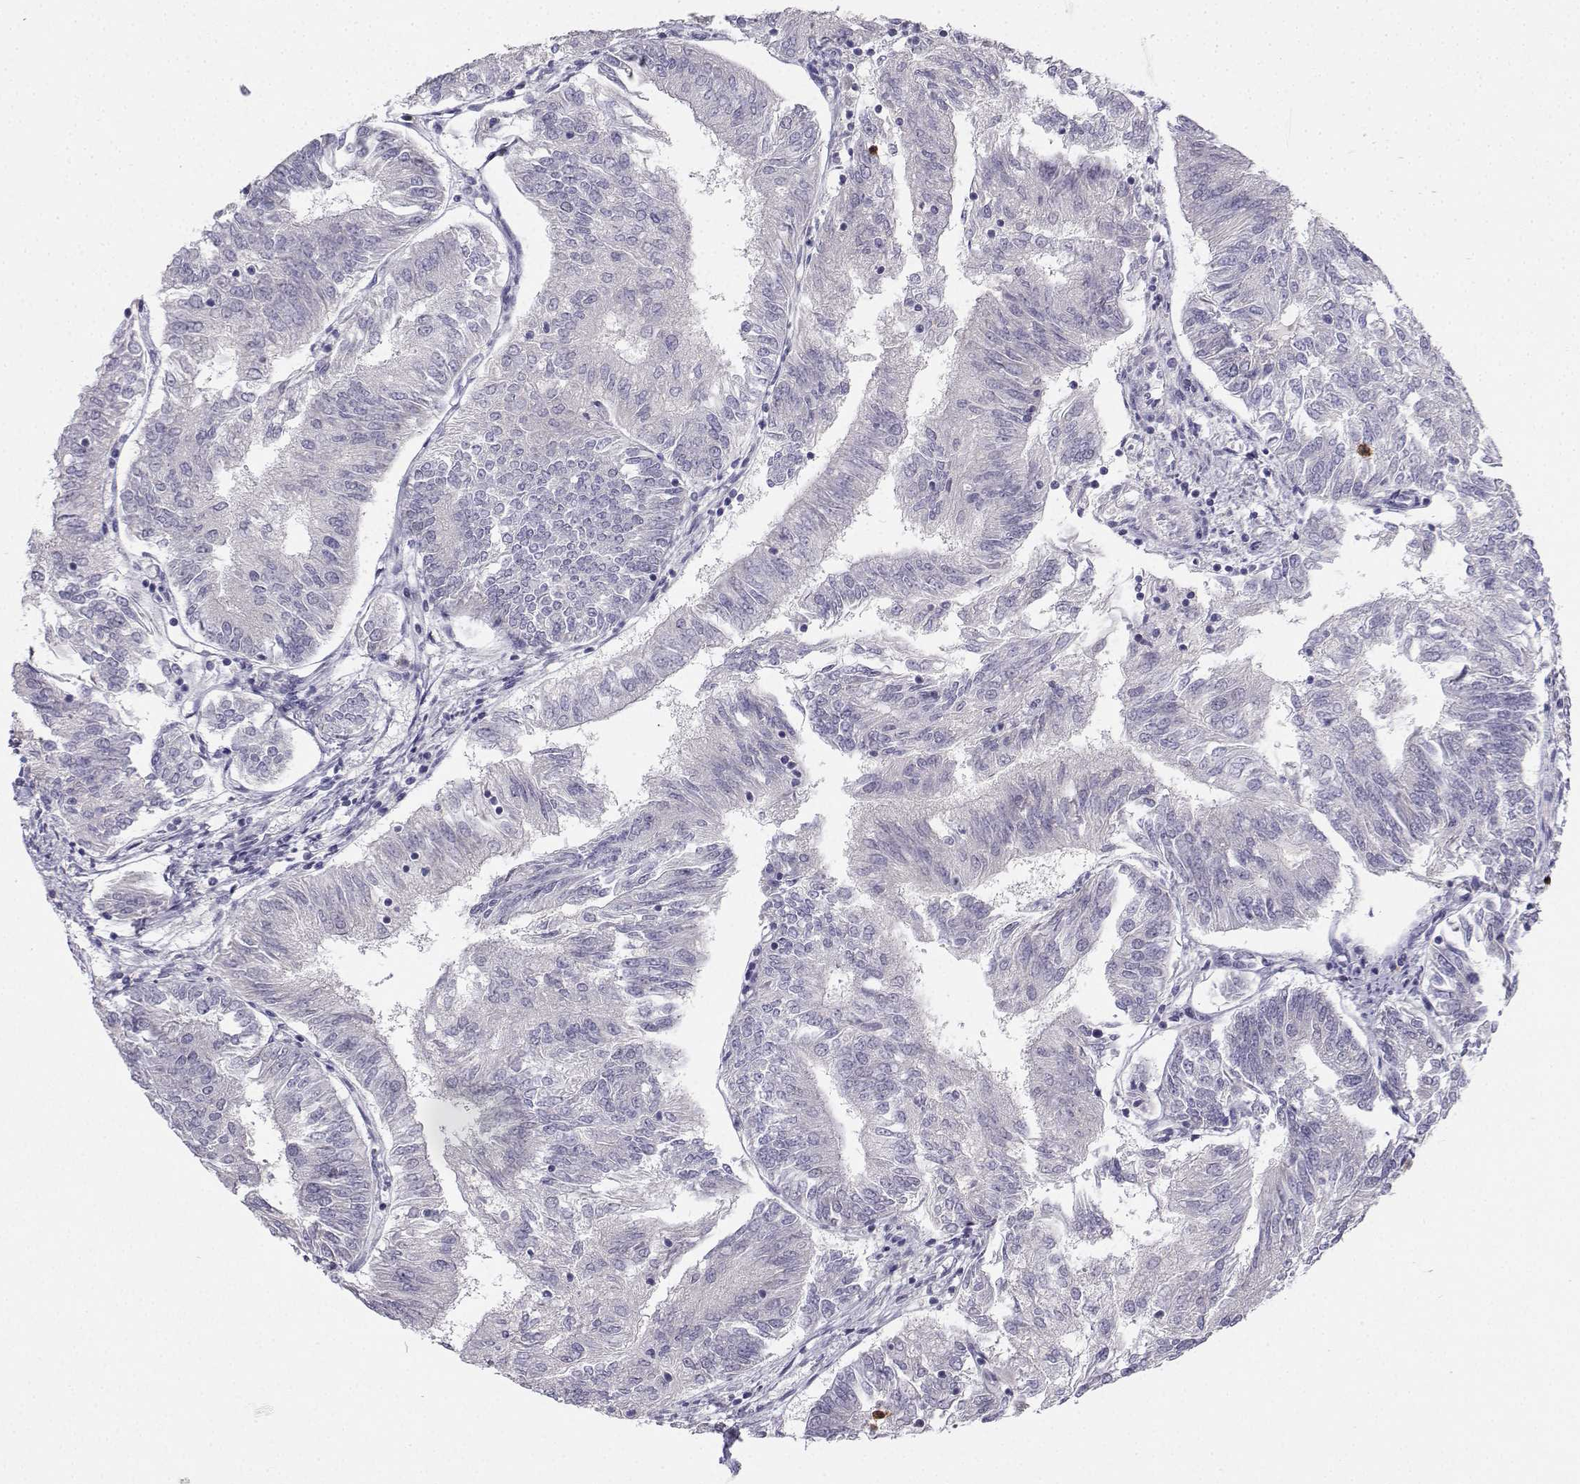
{"staining": {"intensity": "negative", "quantity": "none", "location": "none"}, "tissue": "endometrial cancer", "cell_type": "Tumor cells", "image_type": "cancer", "snomed": [{"axis": "morphology", "description": "Adenocarcinoma, NOS"}, {"axis": "topography", "description": "Endometrium"}], "caption": "A high-resolution photomicrograph shows IHC staining of adenocarcinoma (endometrial), which displays no significant expression in tumor cells.", "gene": "CALY", "patient": {"sex": "female", "age": 58}}